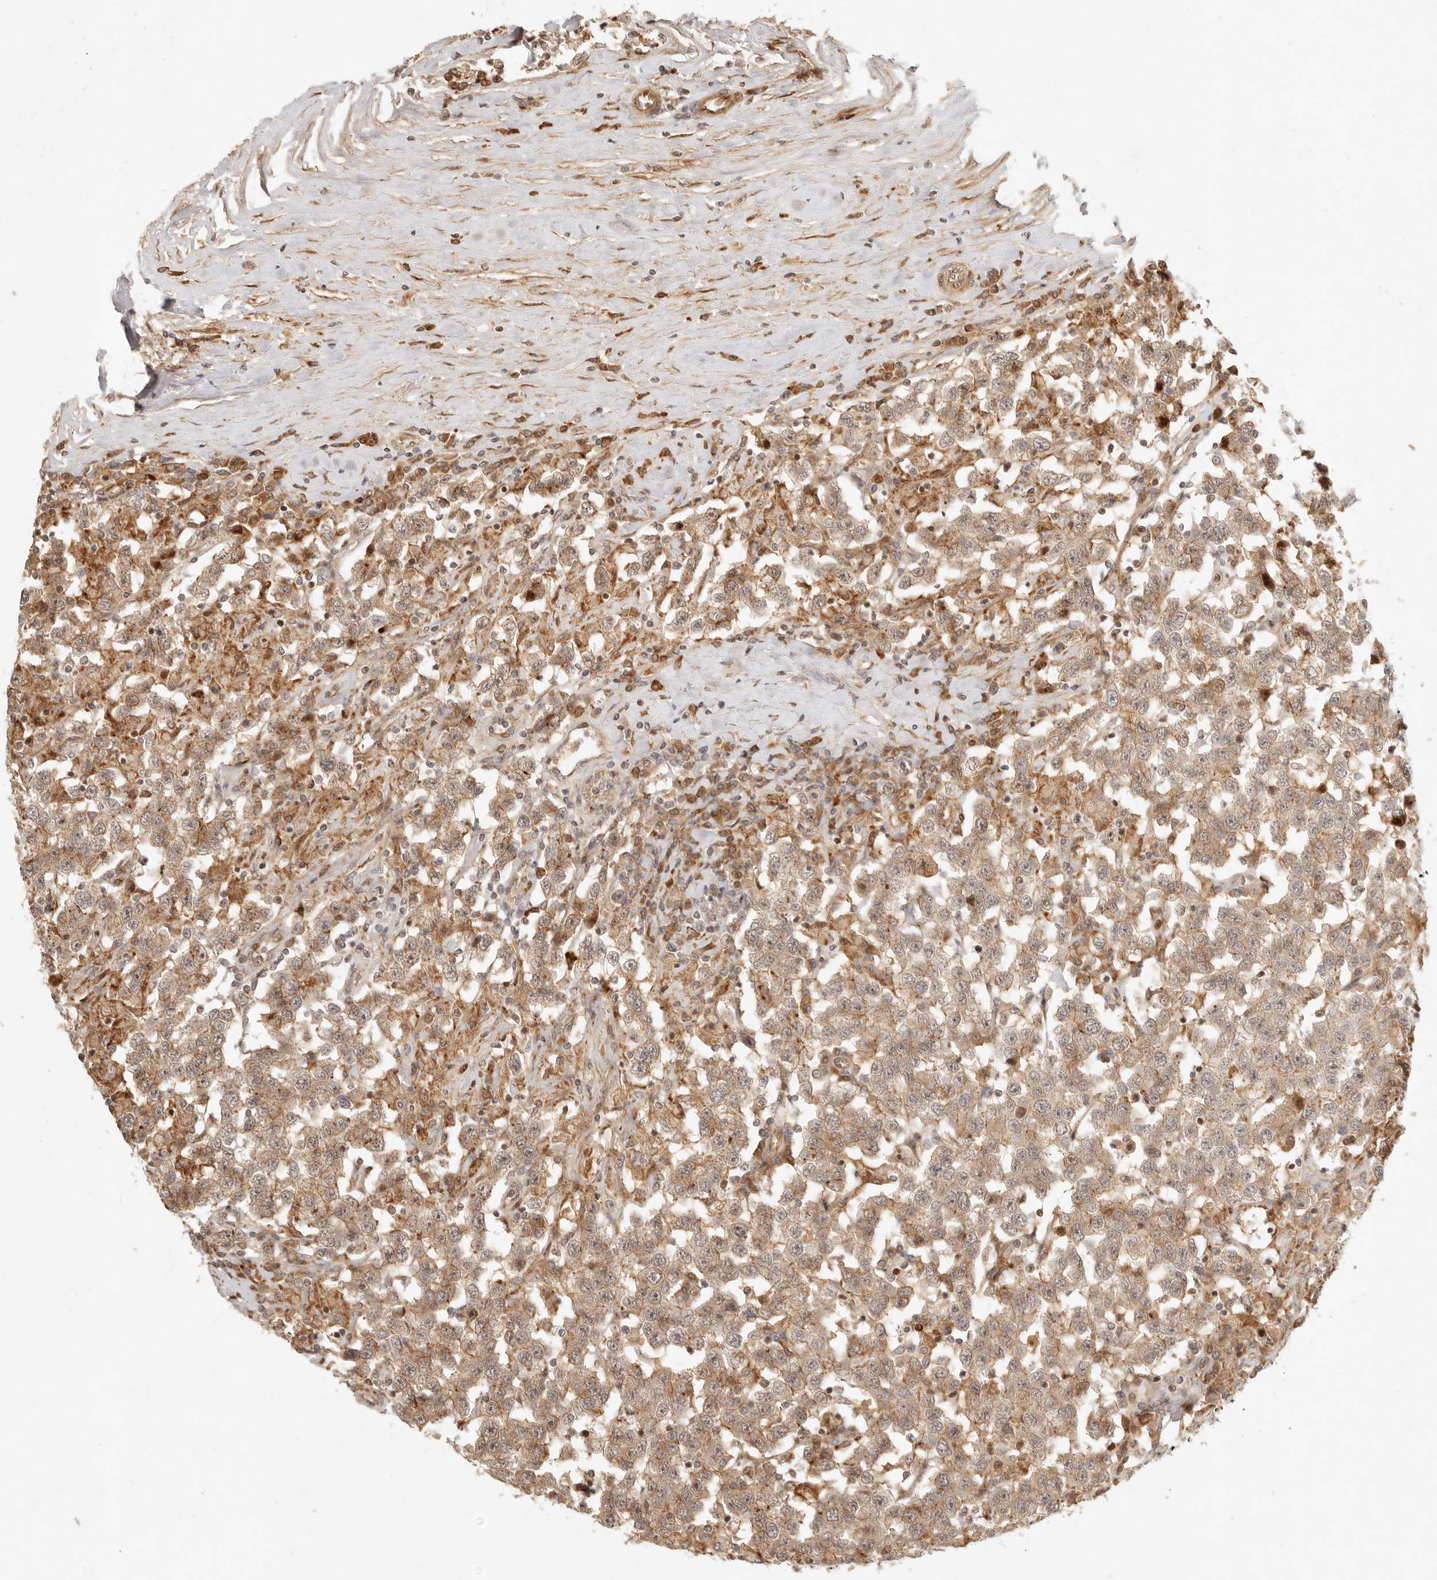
{"staining": {"intensity": "moderate", "quantity": ">75%", "location": "cytoplasmic/membranous"}, "tissue": "testis cancer", "cell_type": "Tumor cells", "image_type": "cancer", "snomed": [{"axis": "morphology", "description": "Seminoma, NOS"}, {"axis": "topography", "description": "Testis"}], "caption": "This is a histology image of immunohistochemistry staining of testis cancer (seminoma), which shows moderate expression in the cytoplasmic/membranous of tumor cells.", "gene": "KLHL38", "patient": {"sex": "male", "age": 41}}